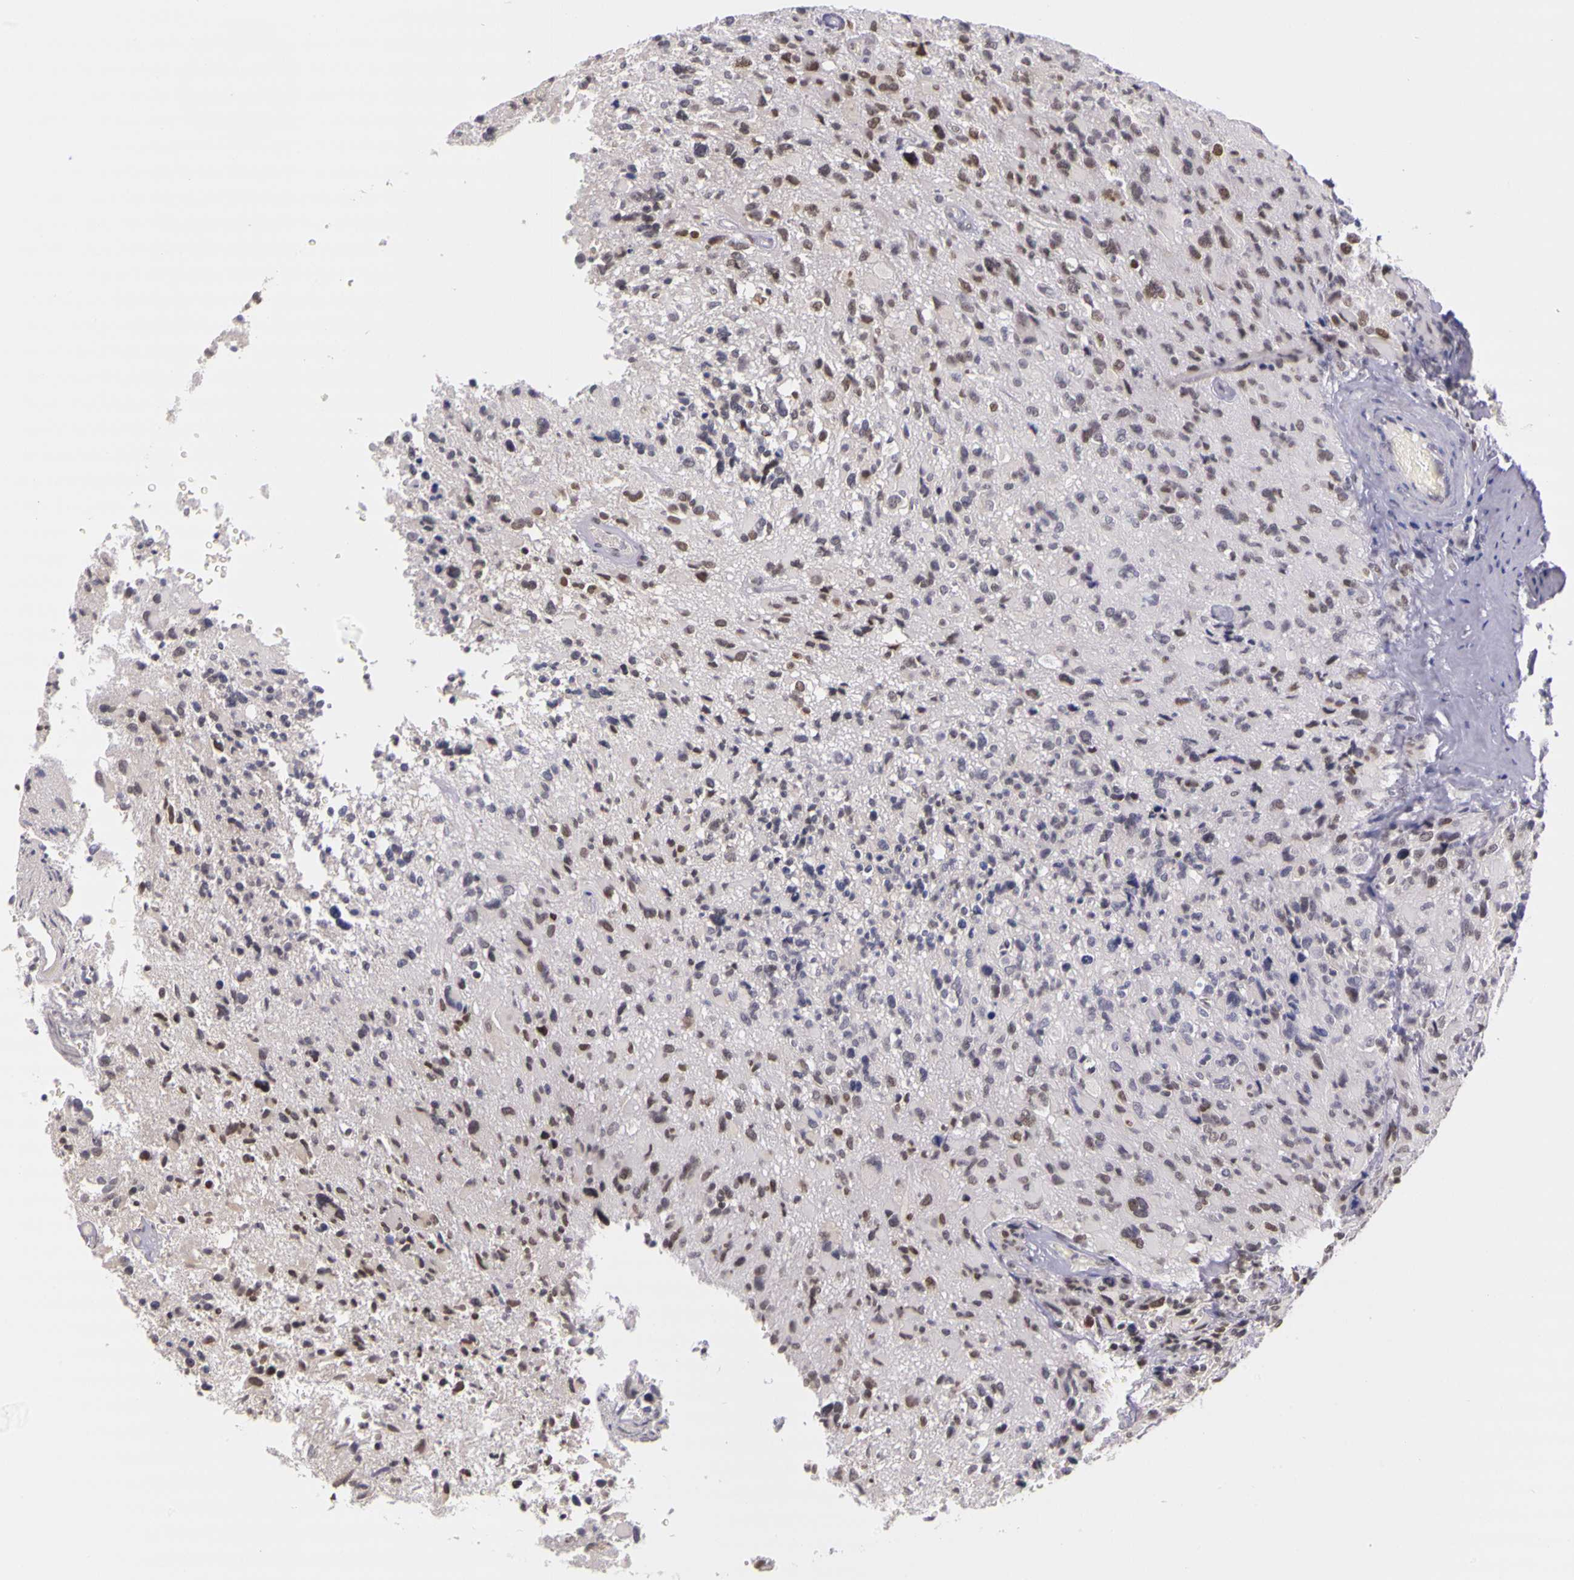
{"staining": {"intensity": "moderate", "quantity": "25%-75%", "location": "nuclear"}, "tissue": "glioma", "cell_type": "Tumor cells", "image_type": "cancer", "snomed": [{"axis": "morphology", "description": "Glioma, malignant, High grade"}, {"axis": "topography", "description": "Brain"}], "caption": "A brown stain shows moderate nuclear staining of a protein in human malignant glioma (high-grade) tumor cells.", "gene": "WDR13", "patient": {"sex": "male", "age": 69}}